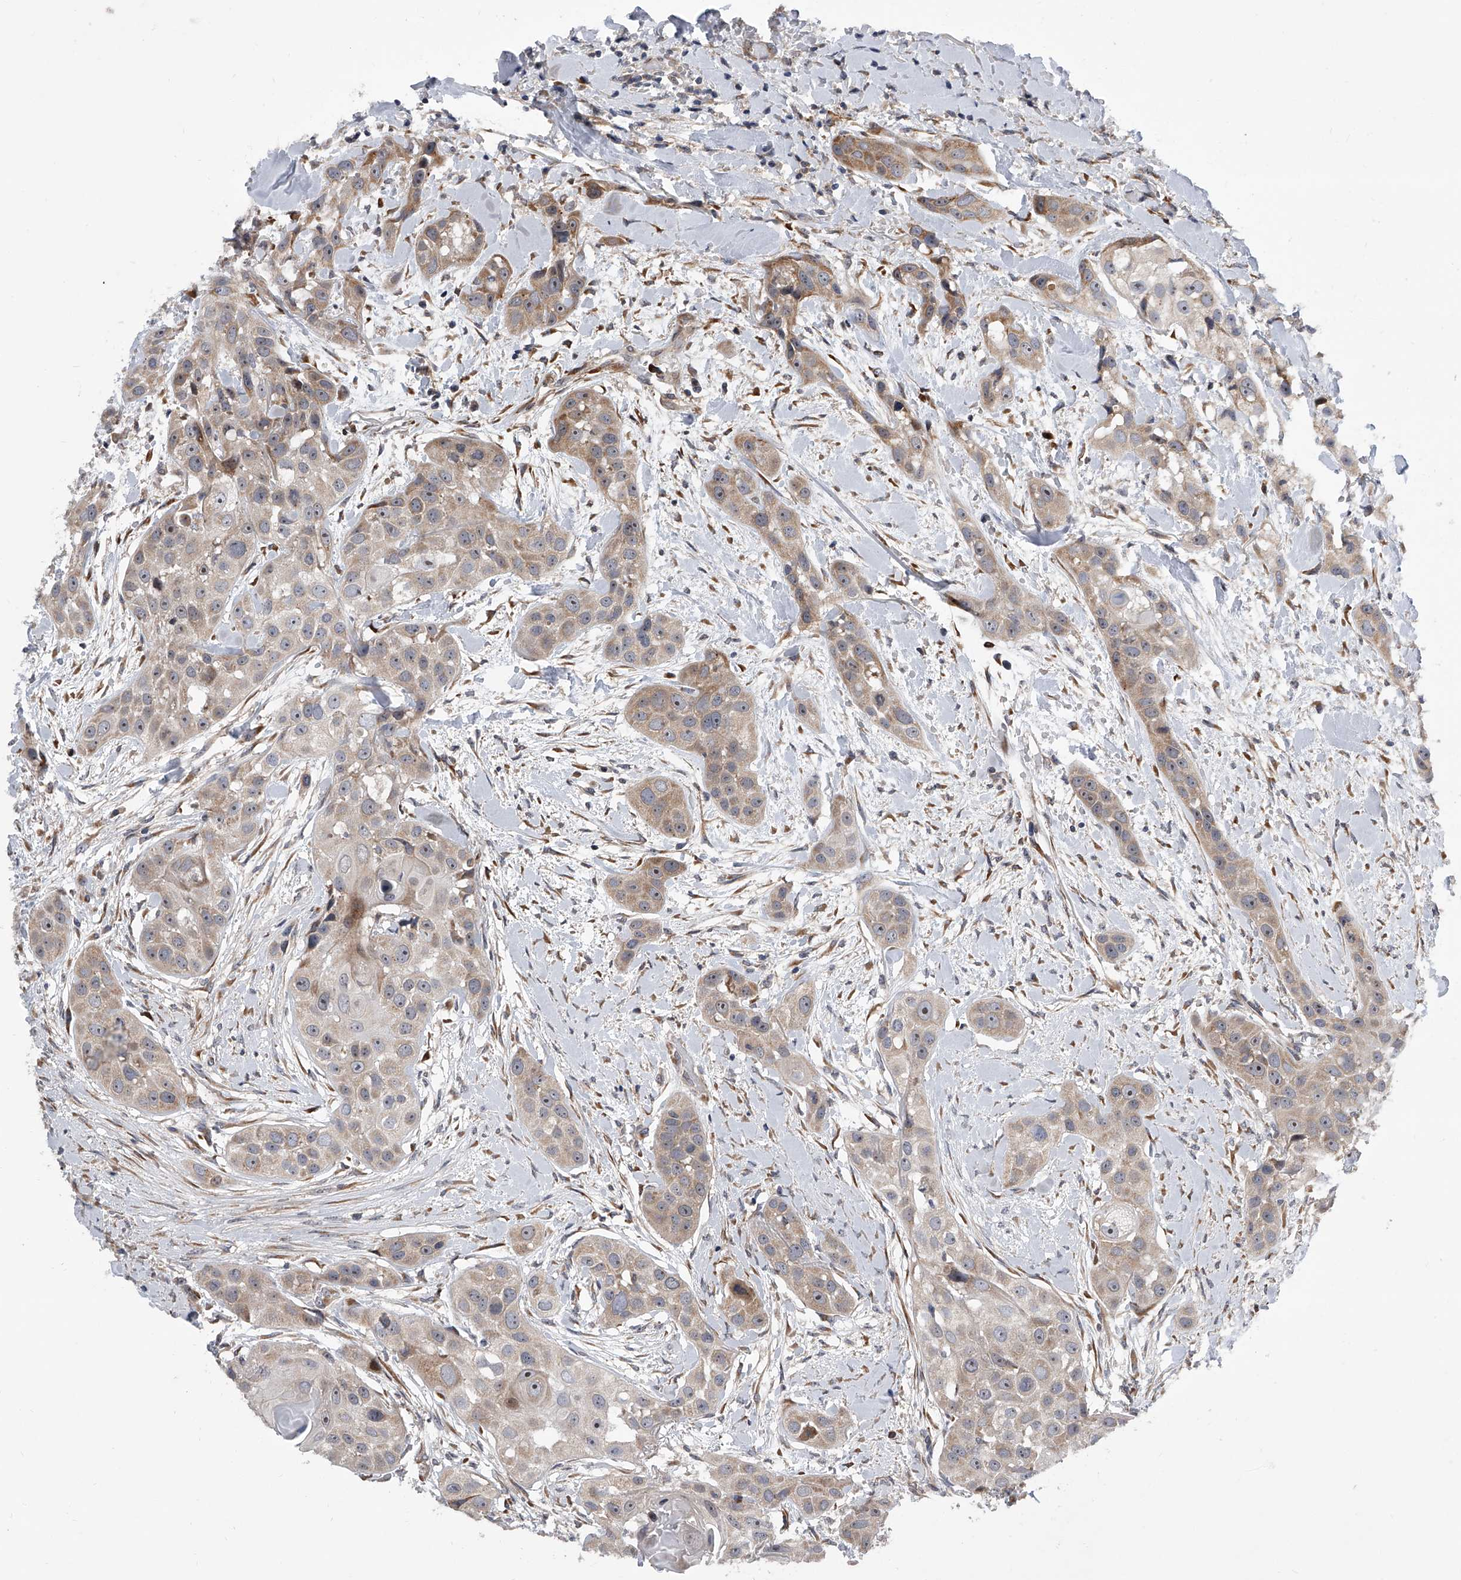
{"staining": {"intensity": "moderate", "quantity": "25%-75%", "location": "cytoplasmic/membranous,nuclear"}, "tissue": "head and neck cancer", "cell_type": "Tumor cells", "image_type": "cancer", "snomed": [{"axis": "morphology", "description": "Normal tissue, NOS"}, {"axis": "morphology", "description": "Squamous cell carcinoma, NOS"}, {"axis": "topography", "description": "Skeletal muscle"}, {"axis": "topography", "description": "Head-Neck"}], "caption": "Protein expression analysis of human head and neck cancer reveals moderate cytoplasmic/membranous and nuclear staining in approximately 25%-75% of tumor cells.", "gene": "DLGAP2", "patient": {"sex": "male", "age": 51}}